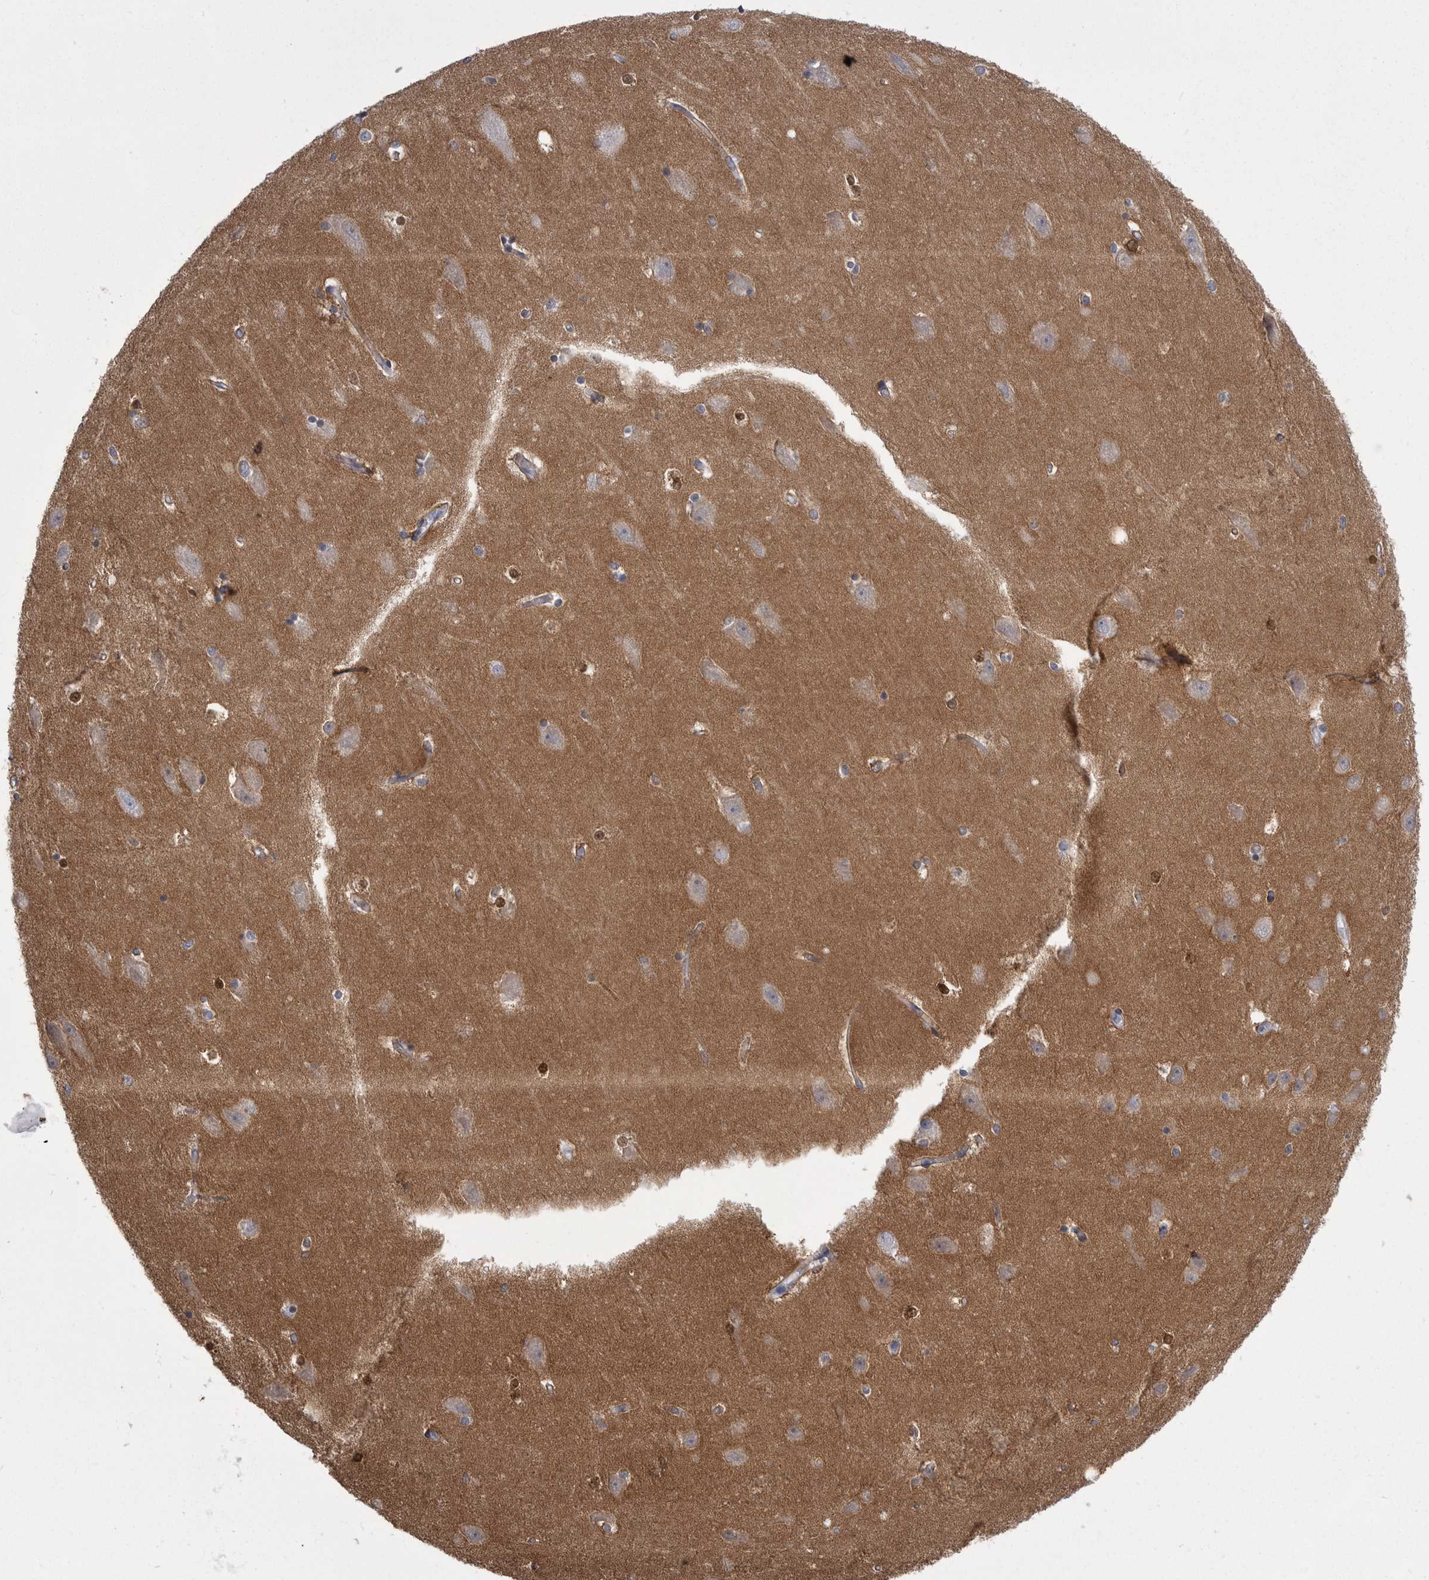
{"staining": {"intensity": "moderate", "quantity": "<25%", "location": "nuclear"}, "tissue": "hippocampus", "cell_type": "Glial cells", "image_type": "normal", "snomed": [{"axis": "morphology", "description": "Normal tissue, NOS"}, {"axis": "topography", "description": "Hippocampus"}], "caption": "Benign hippocampus was stained to show a protein in brown. There is low levels of moderate nuclear staining in about <25% of glial cells. (DAB (3,3'-diaminobenzidine) IHC, brown staining for protein, blue staining for nuclei).", "gene": "ANK2", "patient": {"sex": "male", "age": 45}}